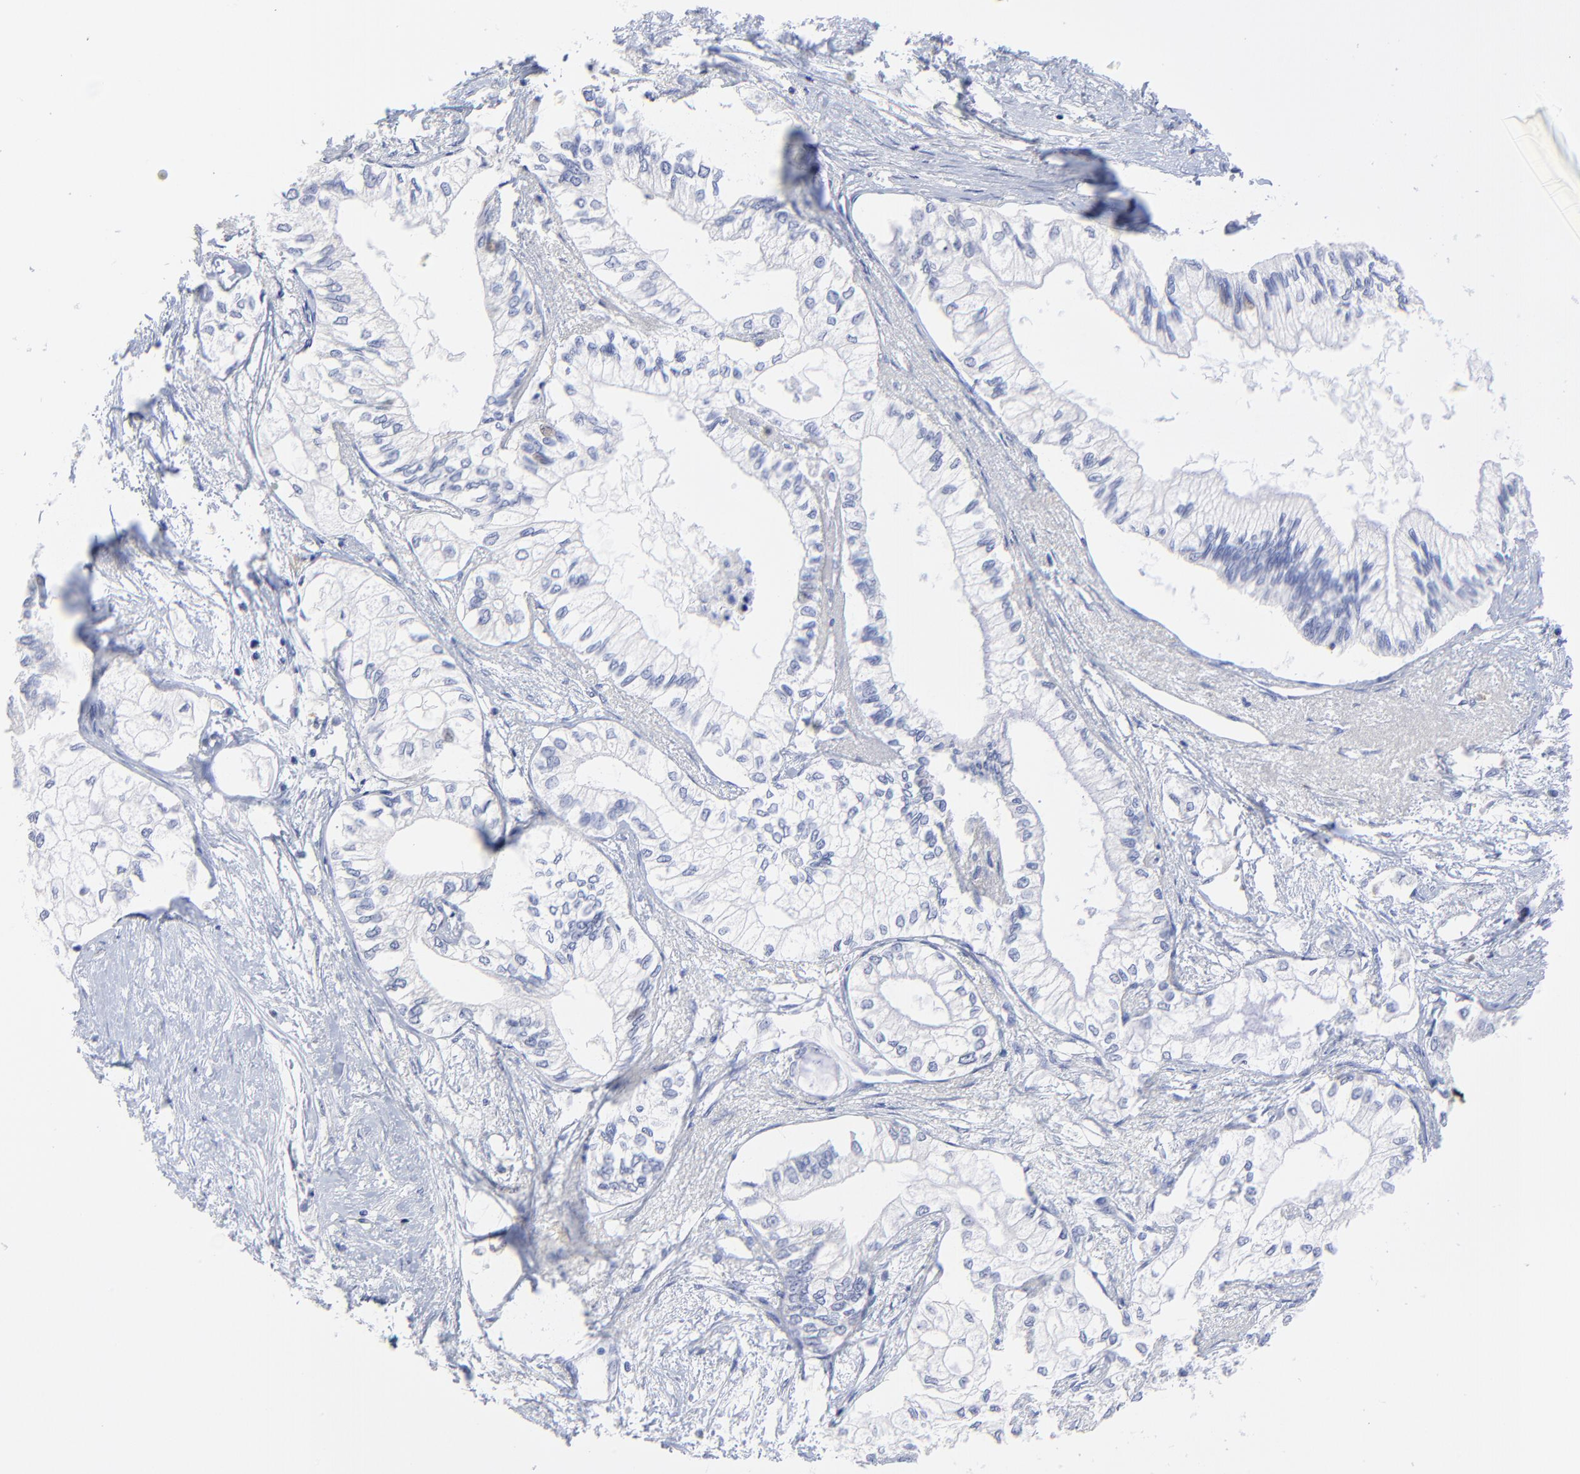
{"staining": {"intensity": "negative", "quantity": "none", "location": "none"}, "tissue": "pancreatic cancer", "cell_type": "Tumor cells", "image_type": "cancer", "snomed": [{"axis": "morphology", "description": "Adenocarcinoma, NOS"}, {"axis": "topography", "description": "Pancreas"}], "caption": "IHC photomicrograph of human pancreatic cancer (adenocarcinoma) stained for a protein (brown), which displays no expression in tumor cells.", "gene": "SULT4A1", "patient": {"sex": "male", "age": 79}}